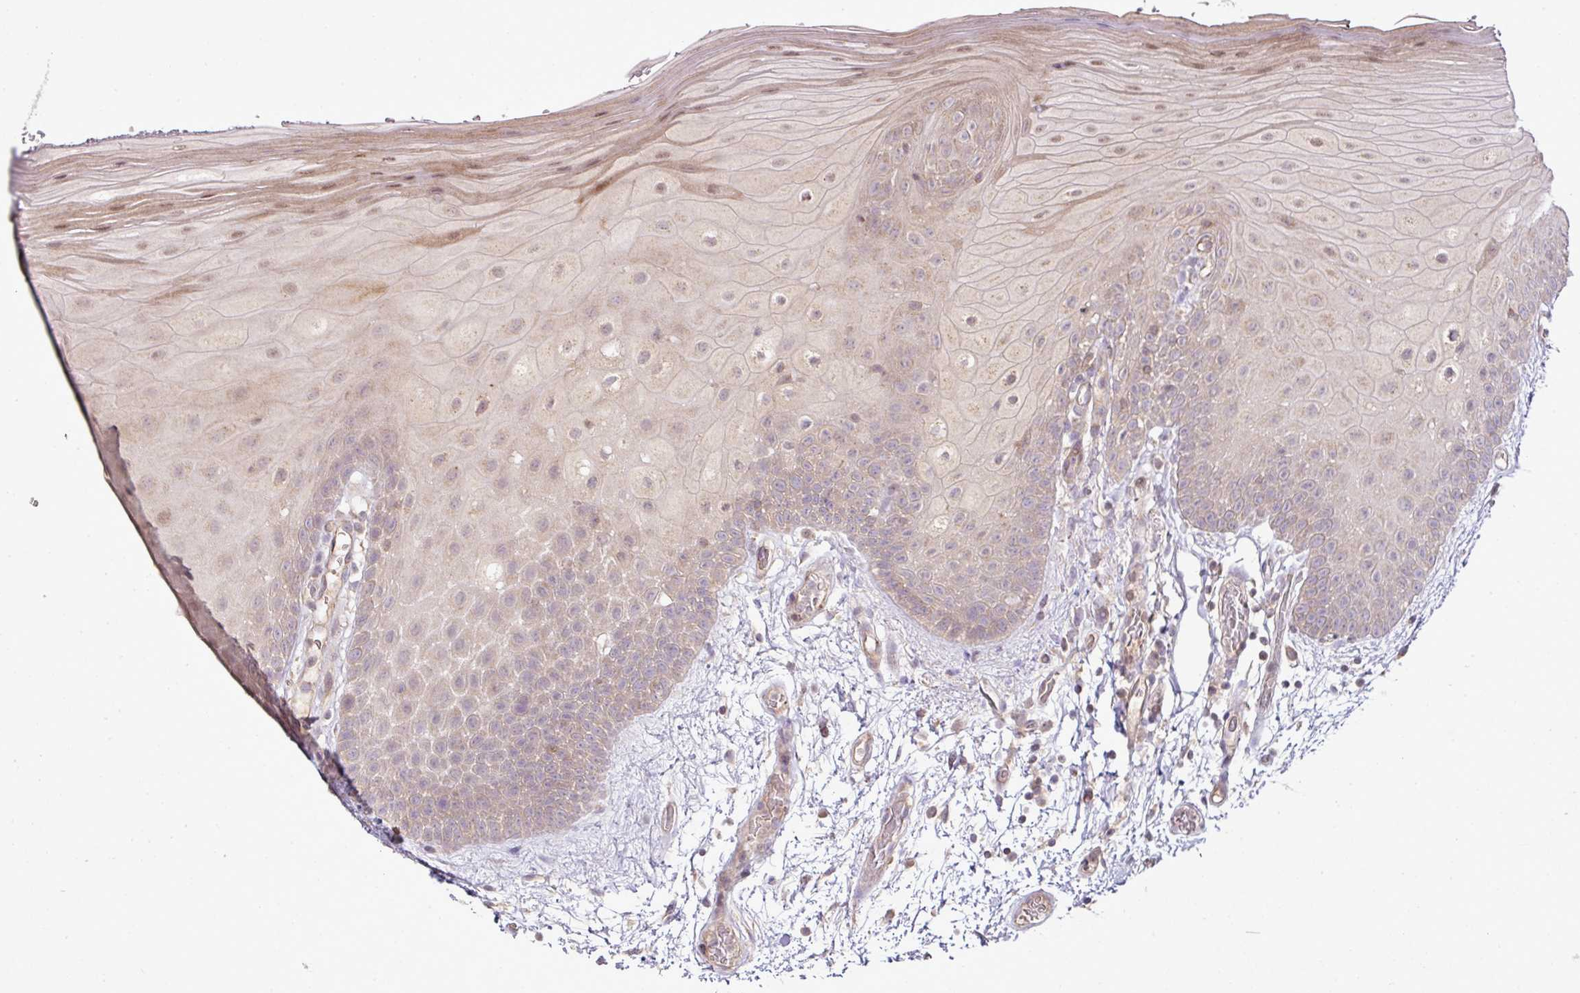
{"staining": {"intensity": "moderate", "quantity": "25%-75%", "location": "cytoplasmic/membranous,nuclear"}, "tissue": "oral mucosa", "cell_type": "Squamous epithelial cells", "image_type": "normal", "snomed": [{"axis": "morphology", "description": "Normal tissue, NOS"}, {"axis": "morphology", "description": "Squamous cell carcinoma, NOS"}, {"axis": "topography", "description": "Oral tissue"}, {"axis": "topography", "description": "Tounge, NOS"}, {"axis": "topography", "description": "Head-Neck"}], "caption": "Human oral mucosa stained with a protein marker exhibits moderate staining in squamous epithelial cells.", "gene": "COX18", "patient": {"sex": "male", "age": 76}}